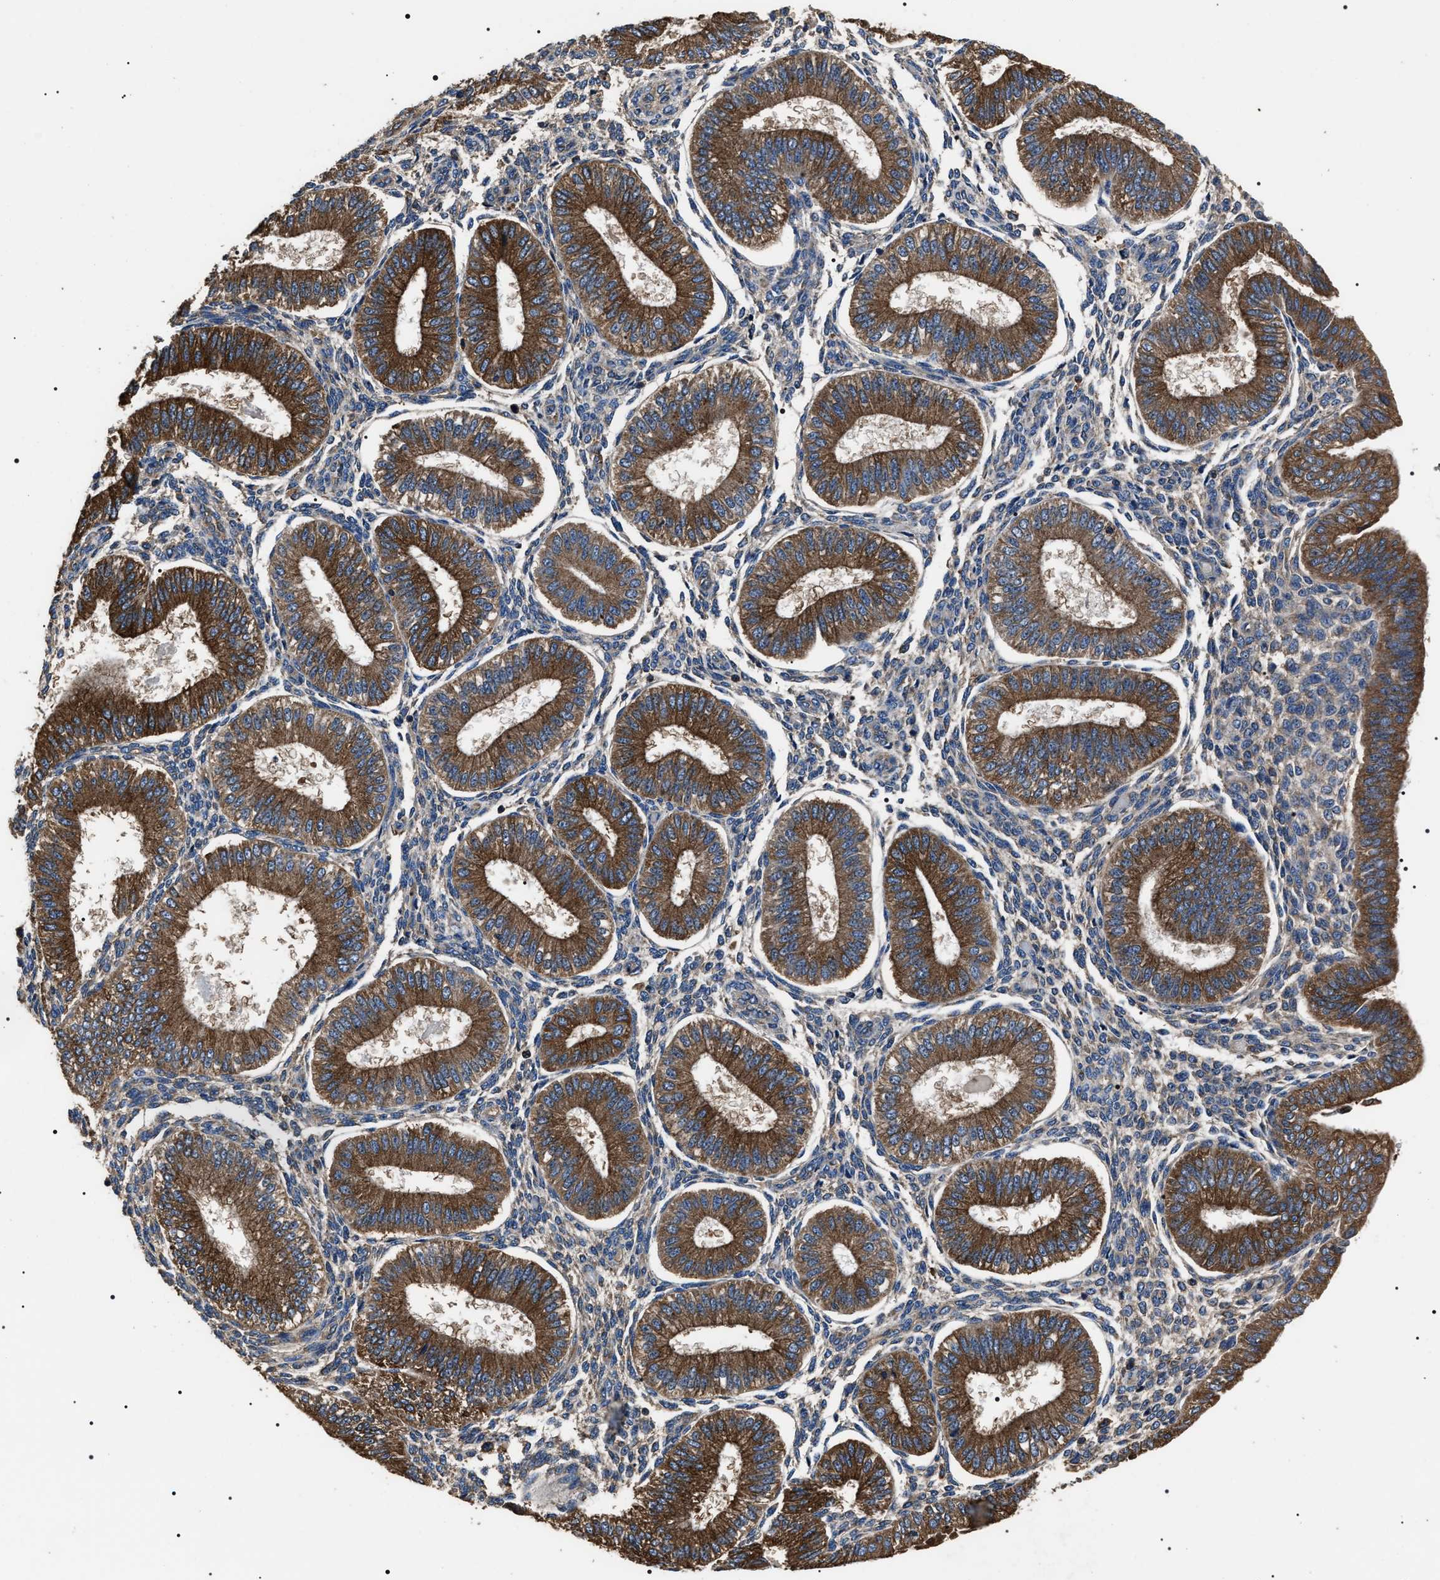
{"staining": {"intensity": "moderate", "quantity": "<25%", "location": "cytoplasmic/membranous"}, "tissue": "endometrium", "cell_type": "Cells in endometrial stroma", "image_type": "normal", "snomed": [{"axis": "morphology", "description": "Normal tissue, NOS"}, {"axis": "topography", "description": "Endometrium"}], "caption": "DAB (3,3'-diaminobenzidine) immunohistochemical staining of unremarkable human endometrium shows moderate cytoplasmic/membranous protein staining in approximately <25% of cells in endometrial stroma. Immunohistochemistry stains the protein in brown and the nuclei are stained blue.", "gene": "HSCB", "patient": {"sex": "female", "age": 39}}